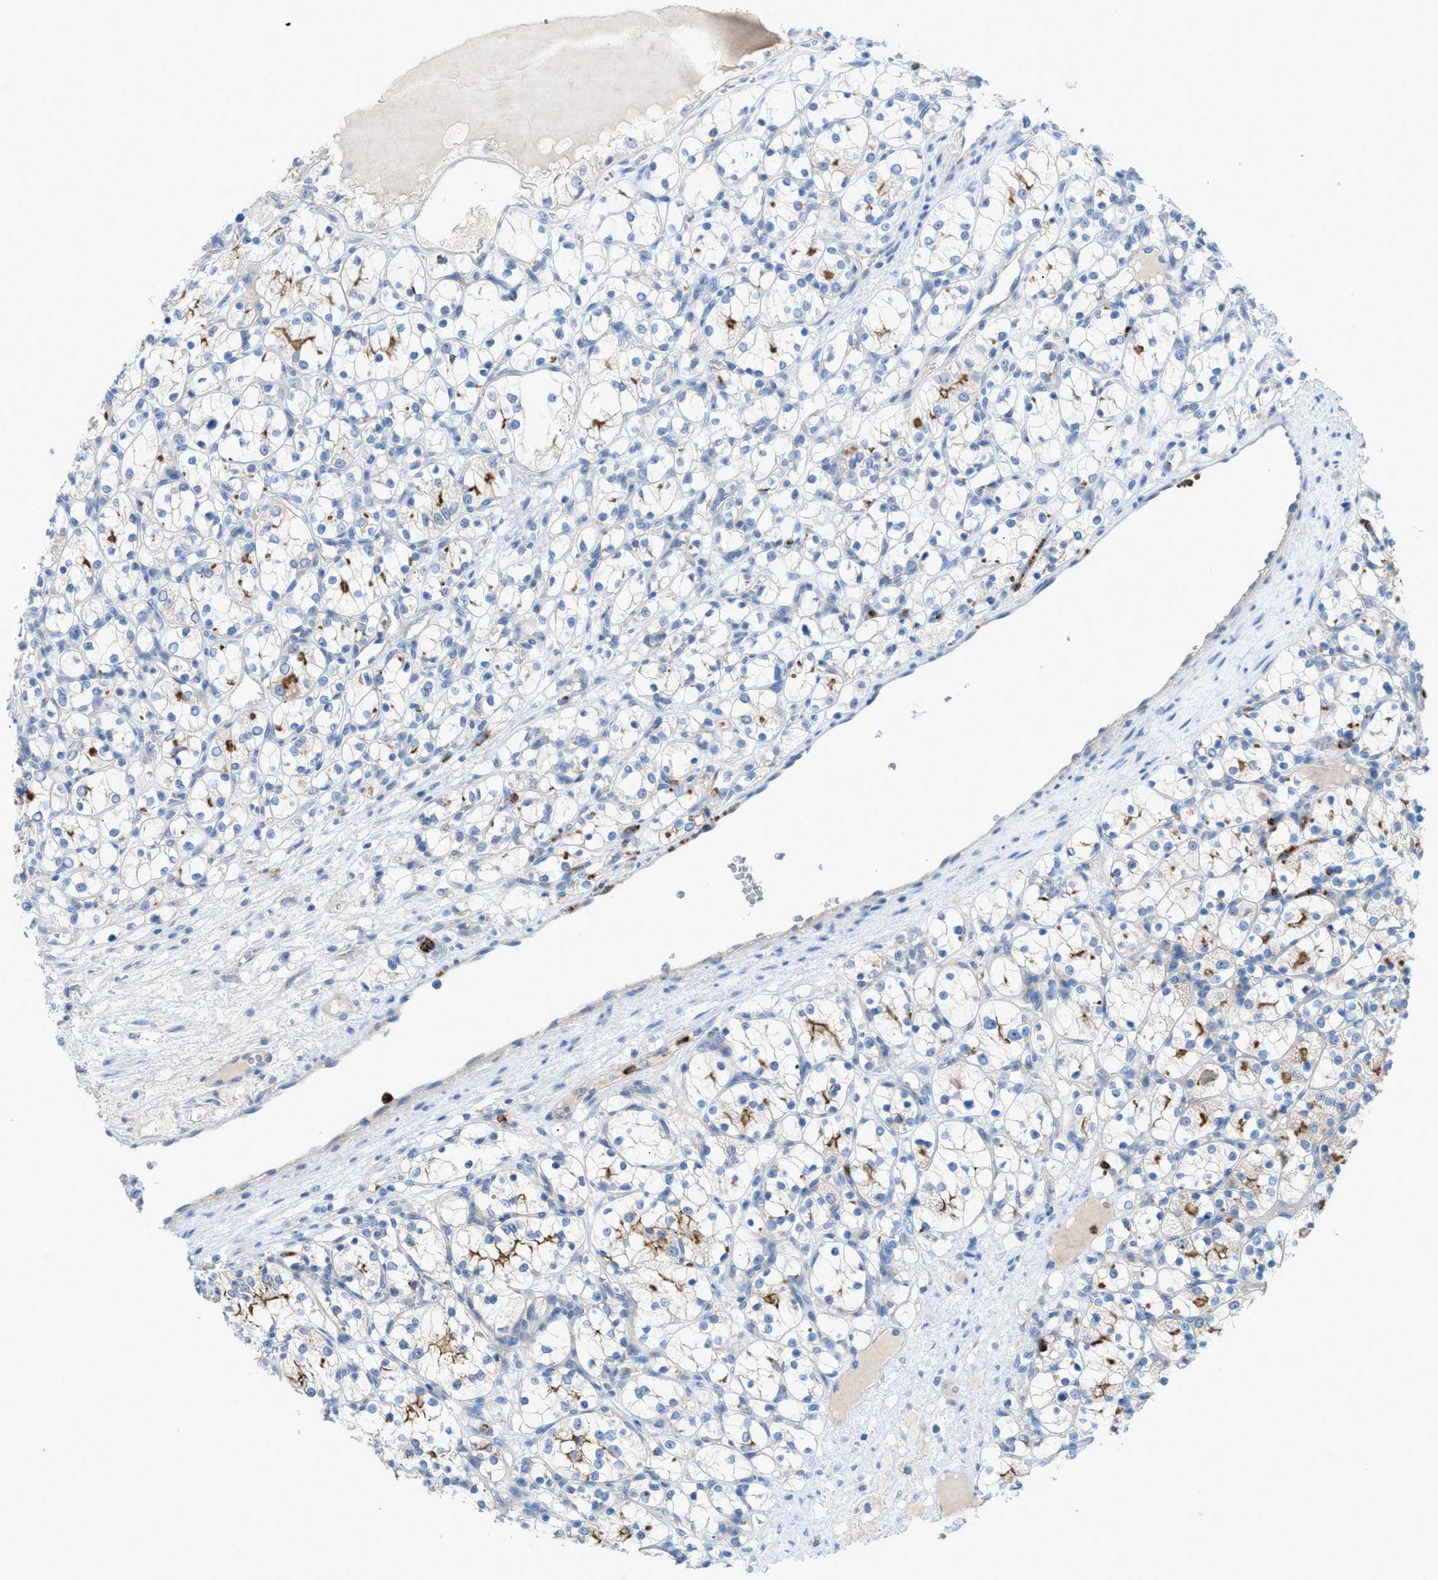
{"staining": {"intensity": "moderate", "quantity": "25%-75%", "location": "cytoplasmic/membranous"}, "tissue": "renal cancer", "cell_type": "Tumor cells", "image_type": "cancer", "snomed": [{"axis": "morphology", "description": "Adenocarcinoma, NOS"}, {"axis": "topography", "description": "Kidney"}], "caption": "The immunohistochemical stain labels moderate cytoplasmic/membranous positivity in tumor cells of renal adenocarcinoma tissue.", "gene": "CMTM1", "patient": {"sex": "female", "age": 69}}